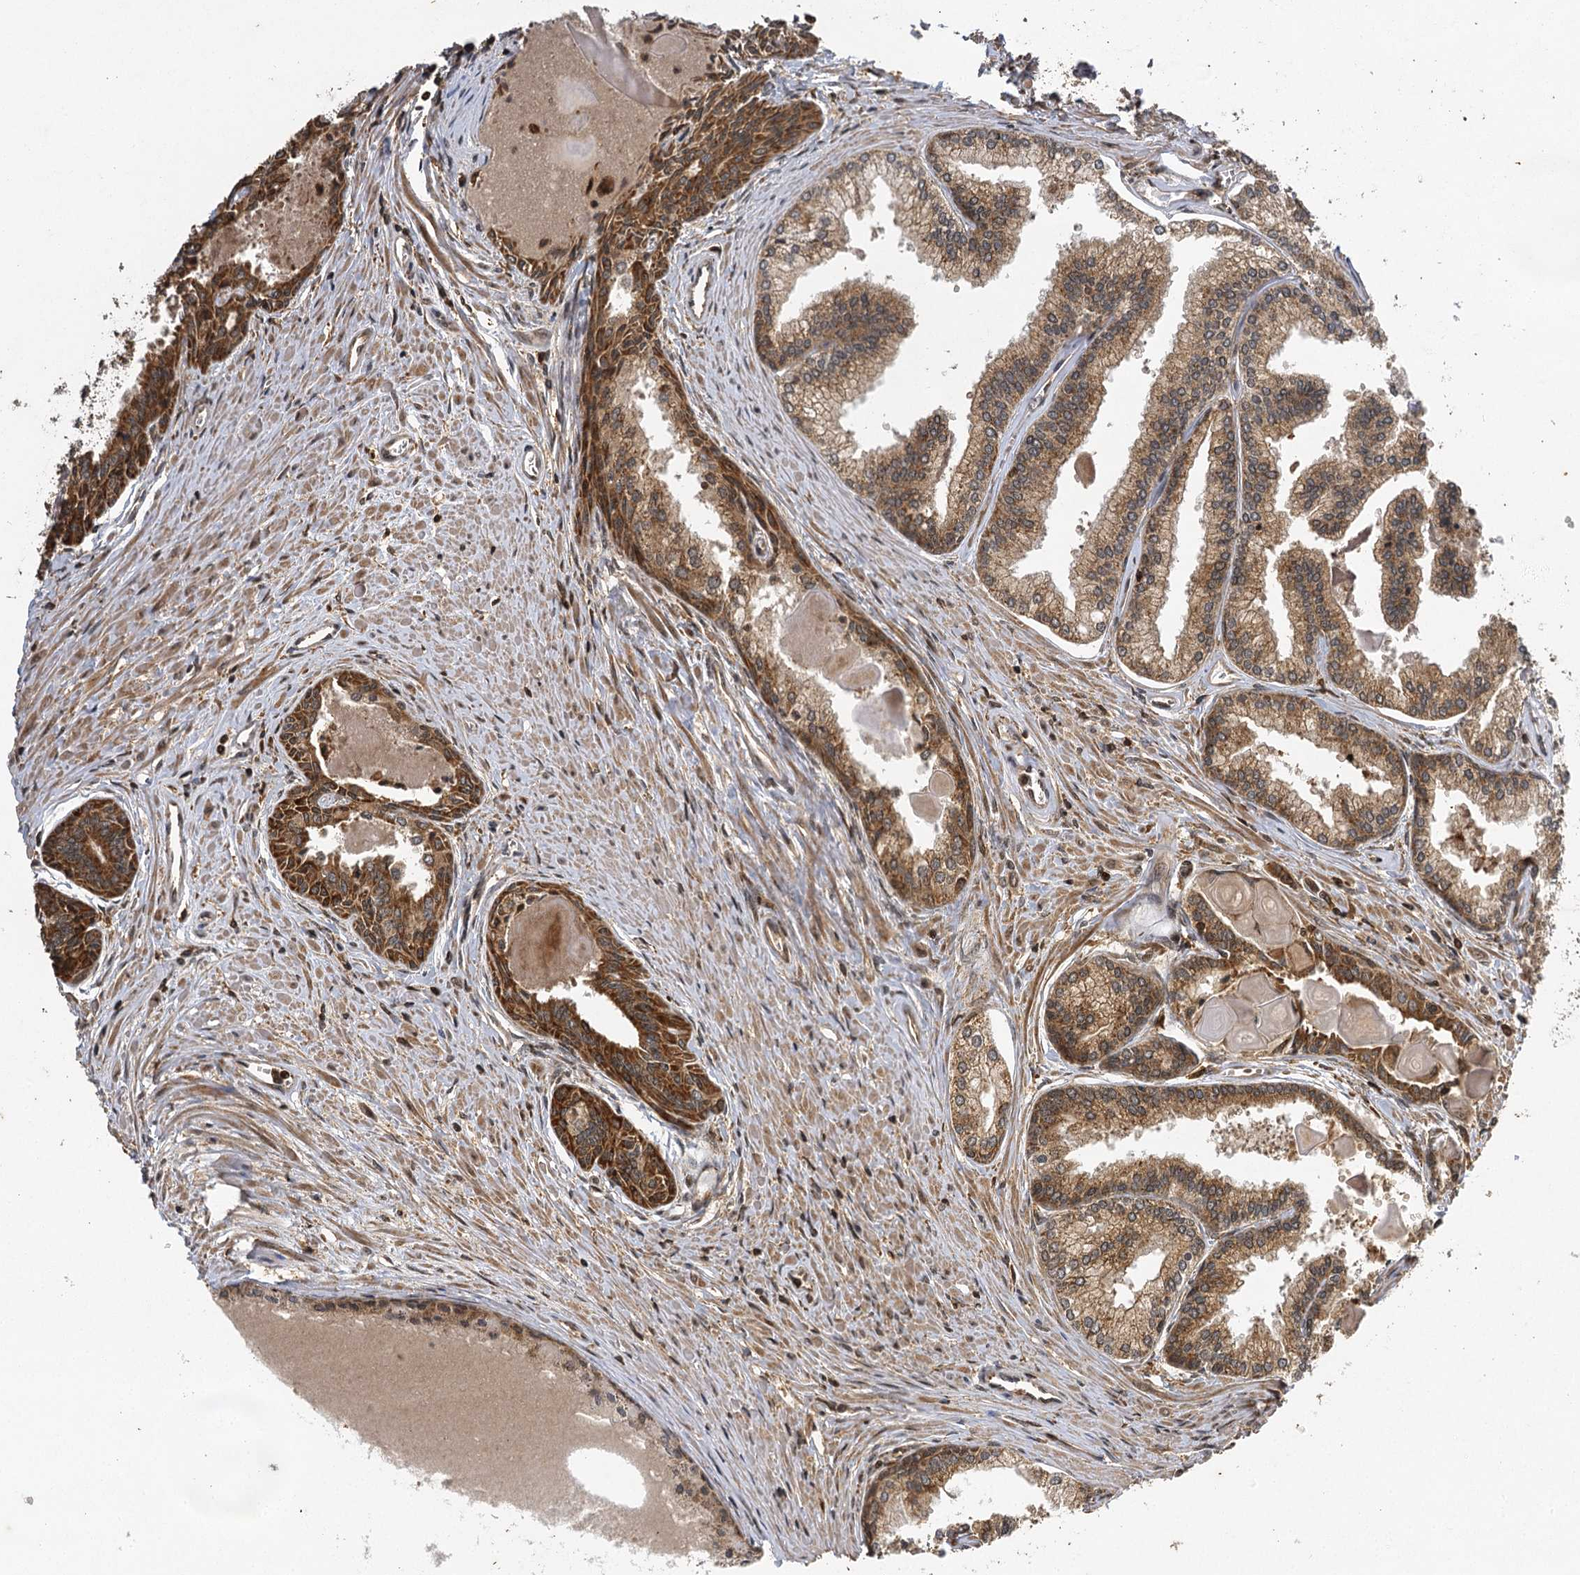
{"staining": {"intensity": "moderate", "quantity": ">75%", "location": "cytoplasmic/membranous"}, "tissue": "prostate cancer", "cell_type": "Tumor cells", "image_type": "cancer", "snomed": [{"axis": "morphology", "description": "Adenocarcinoma, High grade"}, {"axis": "topography", "description": "Prostate"}], "caption": "Approximately >75% of tumor cells in prostate cancer (high-grade adenocarcinoma) display moderate cytoplasmic/membranous protein expression as visualized by brown immunohistochemical staining.", "gene": "IL11RA", "patient": {"sex": "male", "age": 68}}